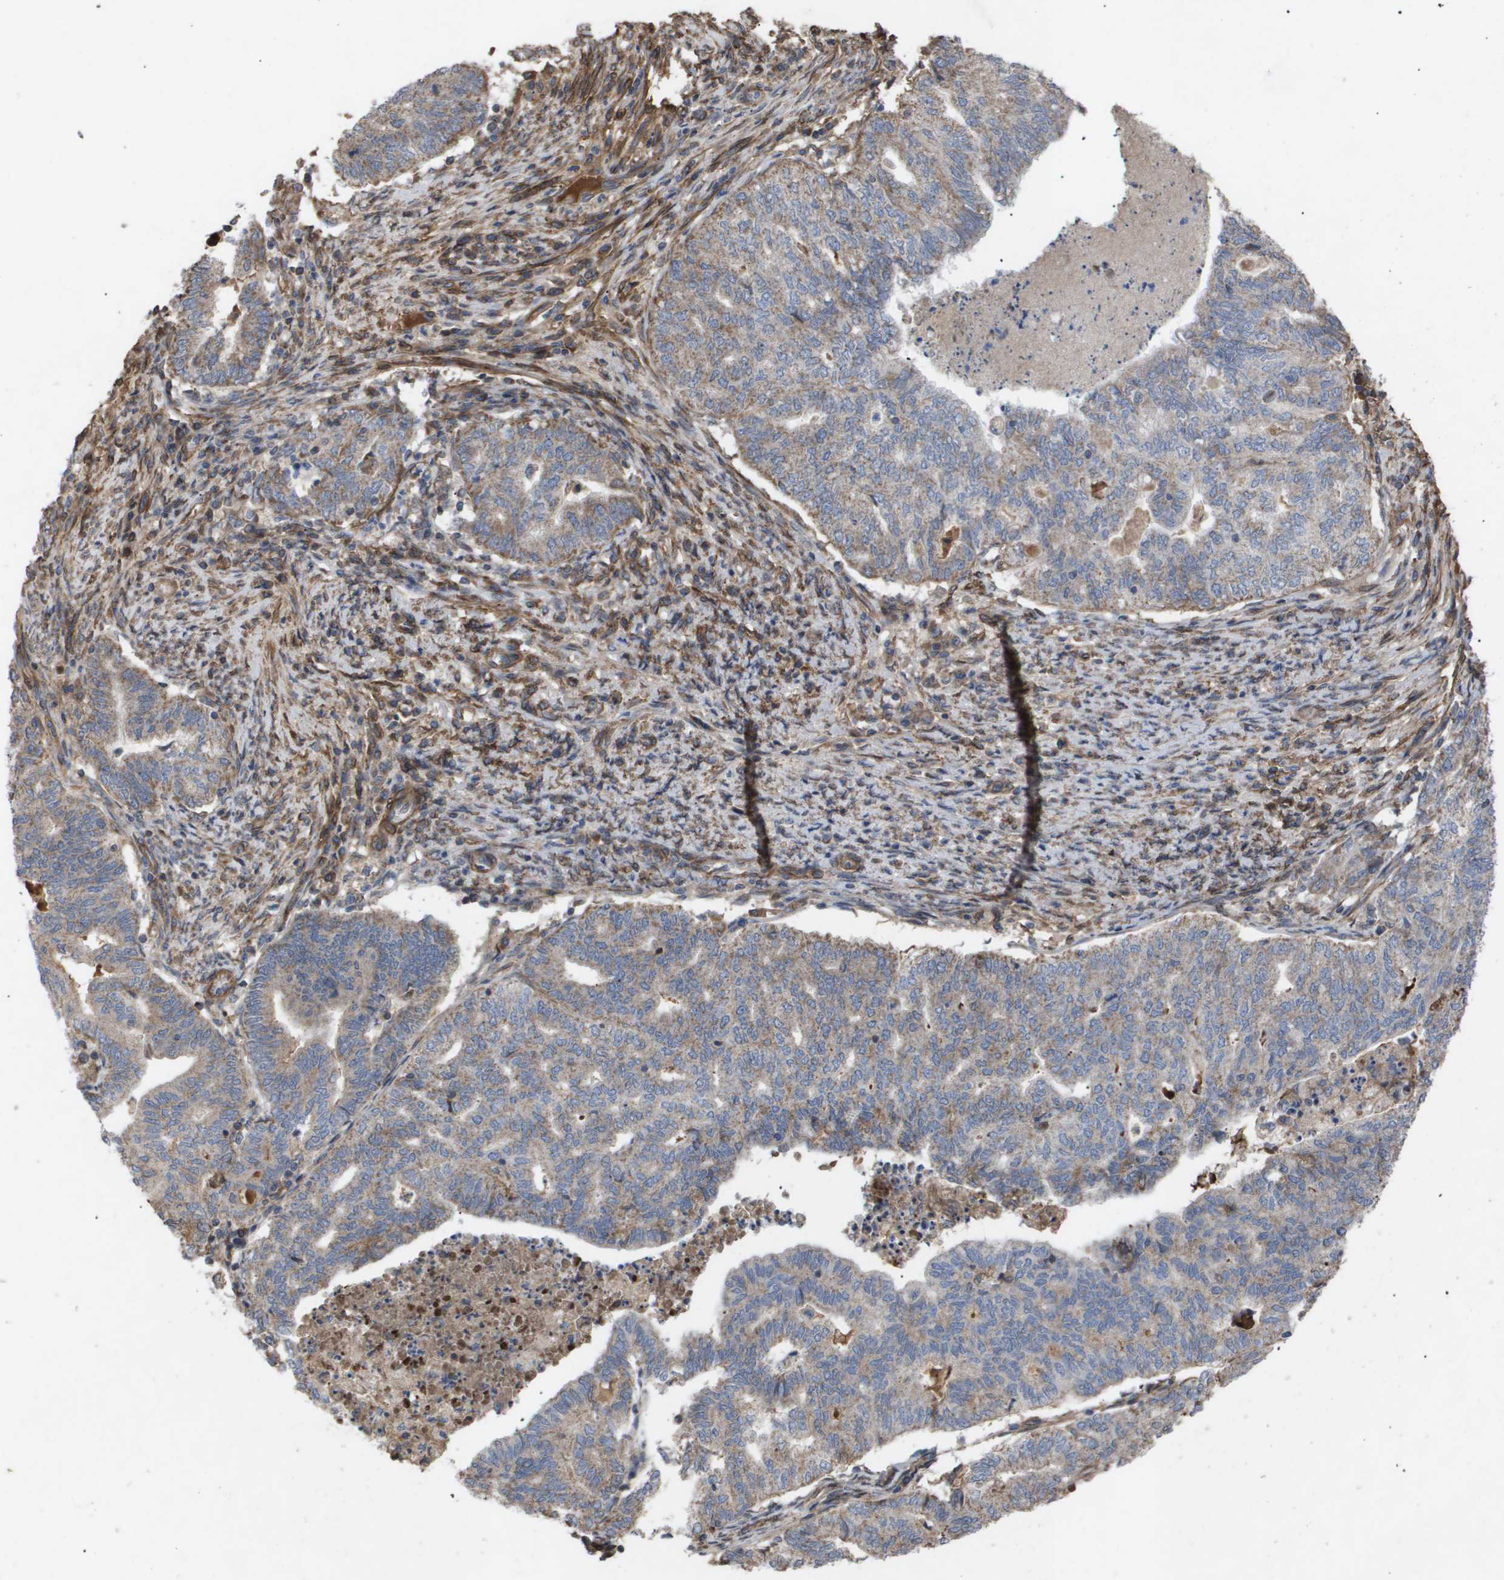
{"staining": {"intensity": "weak", "quantity": ">75%", "location": "cytoplasmic/membranous"}, "tissue": "endometrial cancer", "cell_type": "Tumor cells", "image_type": "cancer", "snomed": [{"axis": "morphology", "description": "Adenocarcinoma, NOS"}, {"axis": "topography", "description": "Endometrium"}], "caption": "A brown stain highlights weak cytoplasmic/membranous positivity of a protein in human adenocarcinoma (endometrial) tumor cells. (IHC, brightfield microscopy, high magnification).", "gene": "TNS1", "patient": {"sex": "female", "age": 79}}